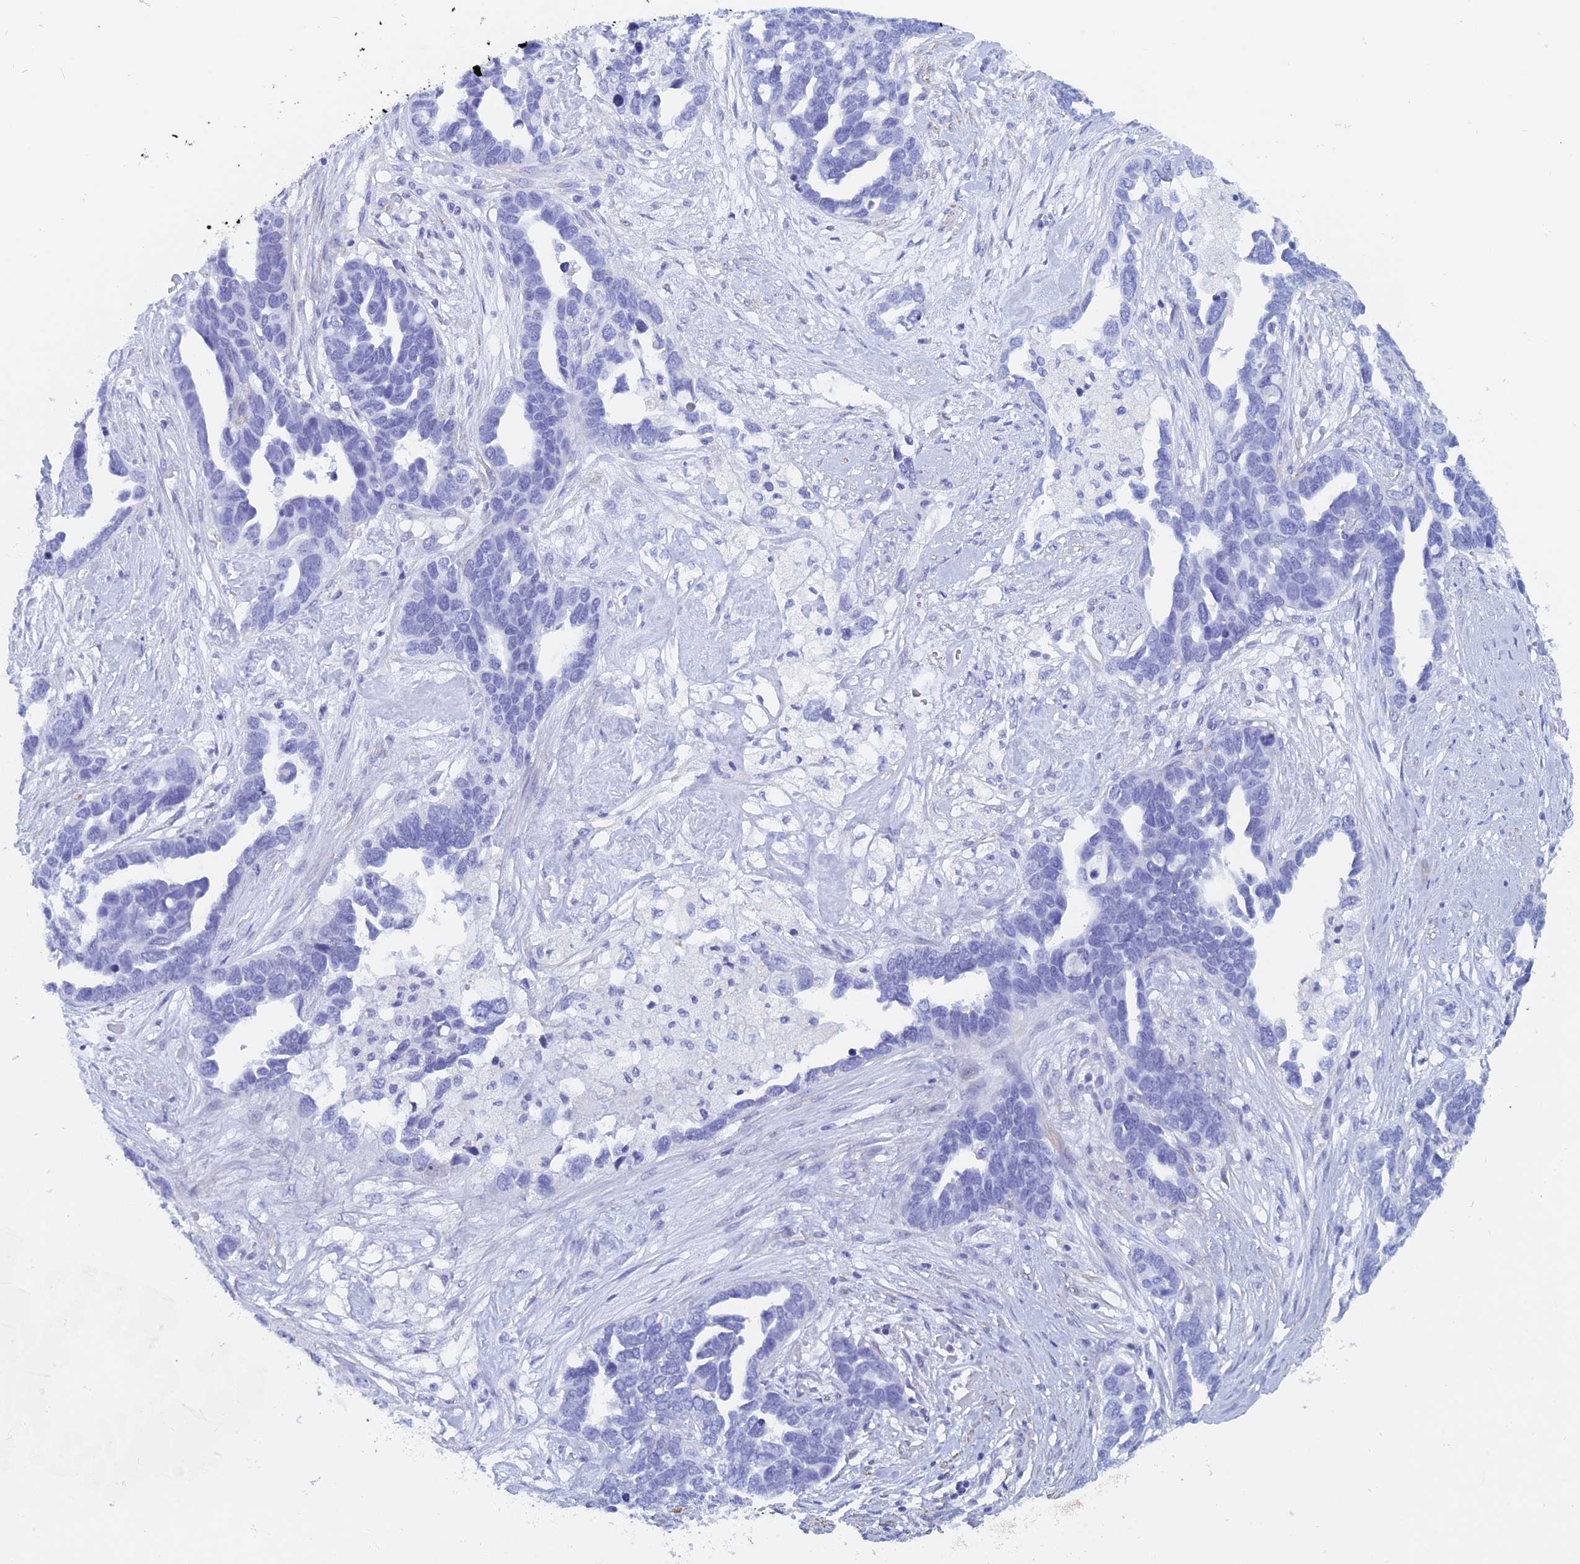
{"staining": {"intensity": "negative", "quantity": "none", "location": "none"}, "tissue": "ovarian cancer", "cell_type": "Tumor cells", "image_type": "cancer", "snomed": [{"axis": "morphology", "description": "Cystadenocarcinoma, serous, NOS"}, {"axis": "topography", "description": "Ovary"}], "caption": "Tumor cells show no significant expression in ovarian cancer (serous cystadenocarcinoma). (Brightfield microscopy of DAB (3,3'-diaminobenzidine) immunohistochemistry (IHC) at high magnification).", "gene": "KCNK18", "patient": {"sex": "female", "age": 54}}